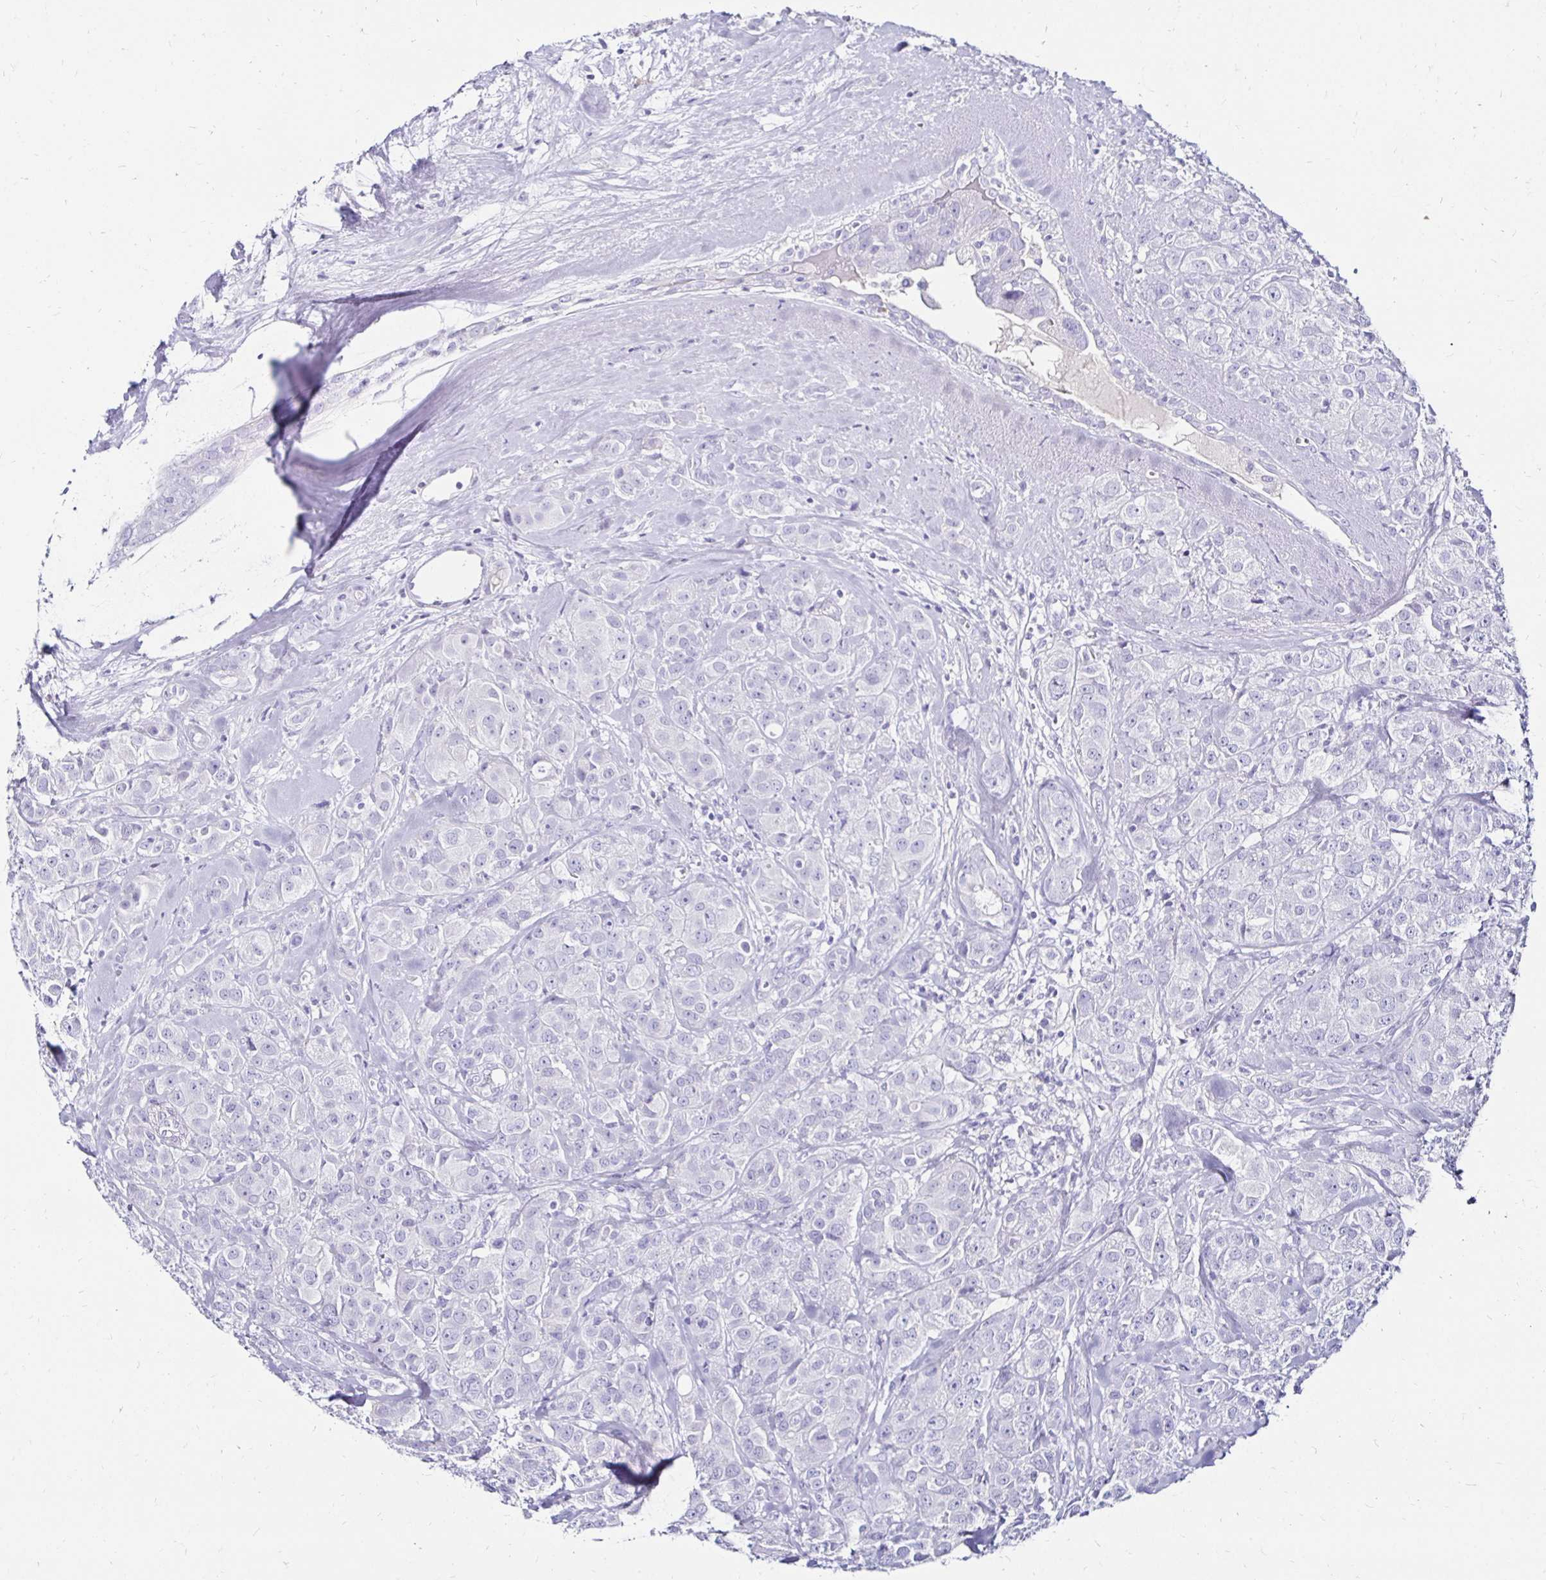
{"staining": {"intensity": "negative", "quantity": "none", "location": "none"}, "tissue": "breast cancer", "cell_type": "Tumor cells", "image_type": "cancer", "snomed": [{"axis": "morphology", "description": "Normal tissue, NOS"}, {"axis": "morphology", "description": "Duct carcinoma"}, {"axis": "topography", "description": "Breast"}], "caption": "Immunohistochemistry (IHC) micrograph of neoplastic tissue: breast cancer stained with DAB (3,3'-diaminobenzidine) shows no significant protein positivity in tumor cells.", "gene": "KCNT1", "patient": {"sex": "female", "age": 43}}